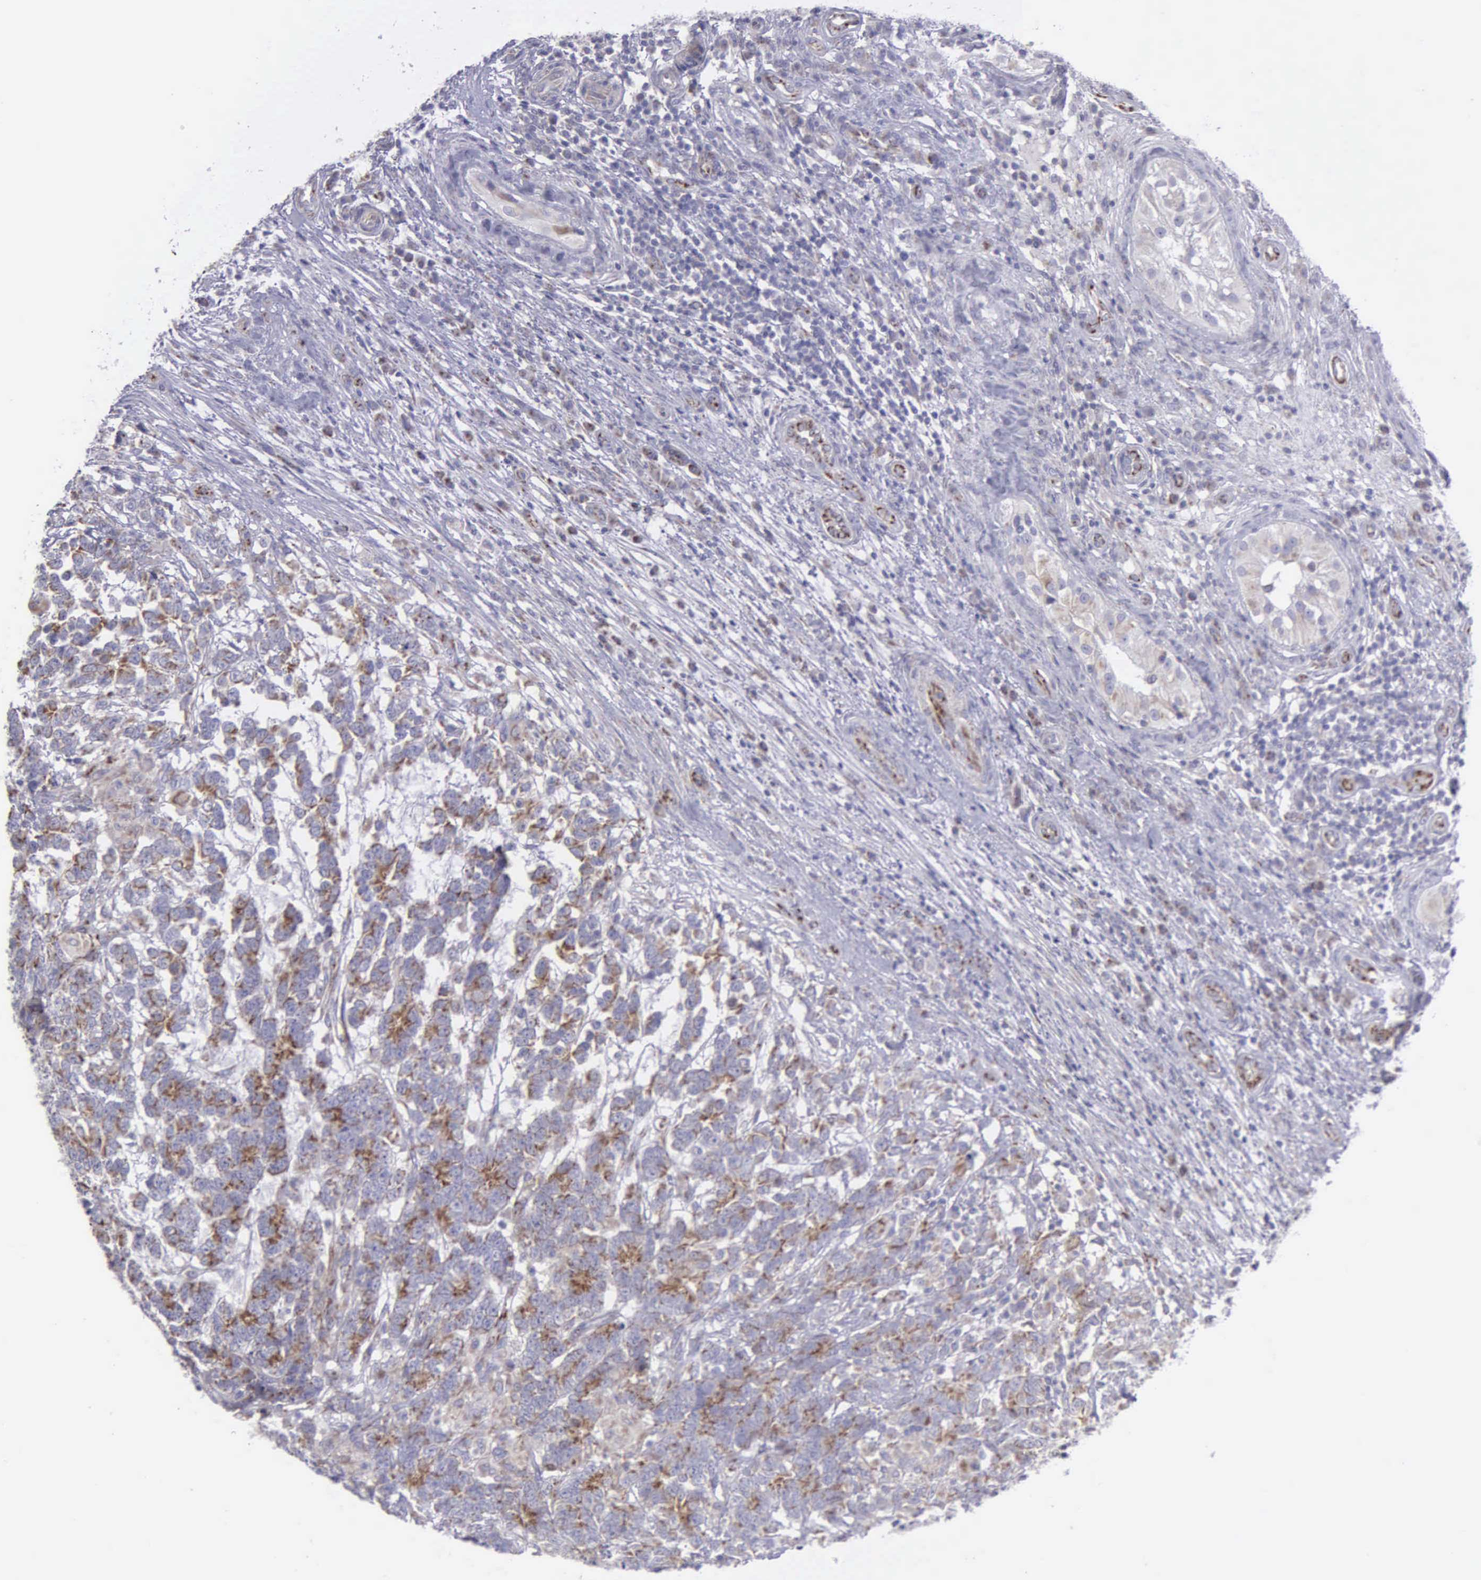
{"staining": {"intensity": "moderate", "quantity": "25%-75%", "location": "cytoplasmic/membranous"}, "tissue": "testis cancer", "cell_type": "Tumor cells", "image_type": "cancer", "snomed": [{"axis": "morphology", "description": "Carcinoma, Embryonal, NOS"}, {"axis": "topography", "description": "Testis"}], "caption": "IHC of human testis cancer shows medium levels of moderate cytoplasmic/membranous expression in about 25%-75% of tumor cells.", "gene": "SYNJ2BP", "patient": {"sex": "male", "age": 26}}